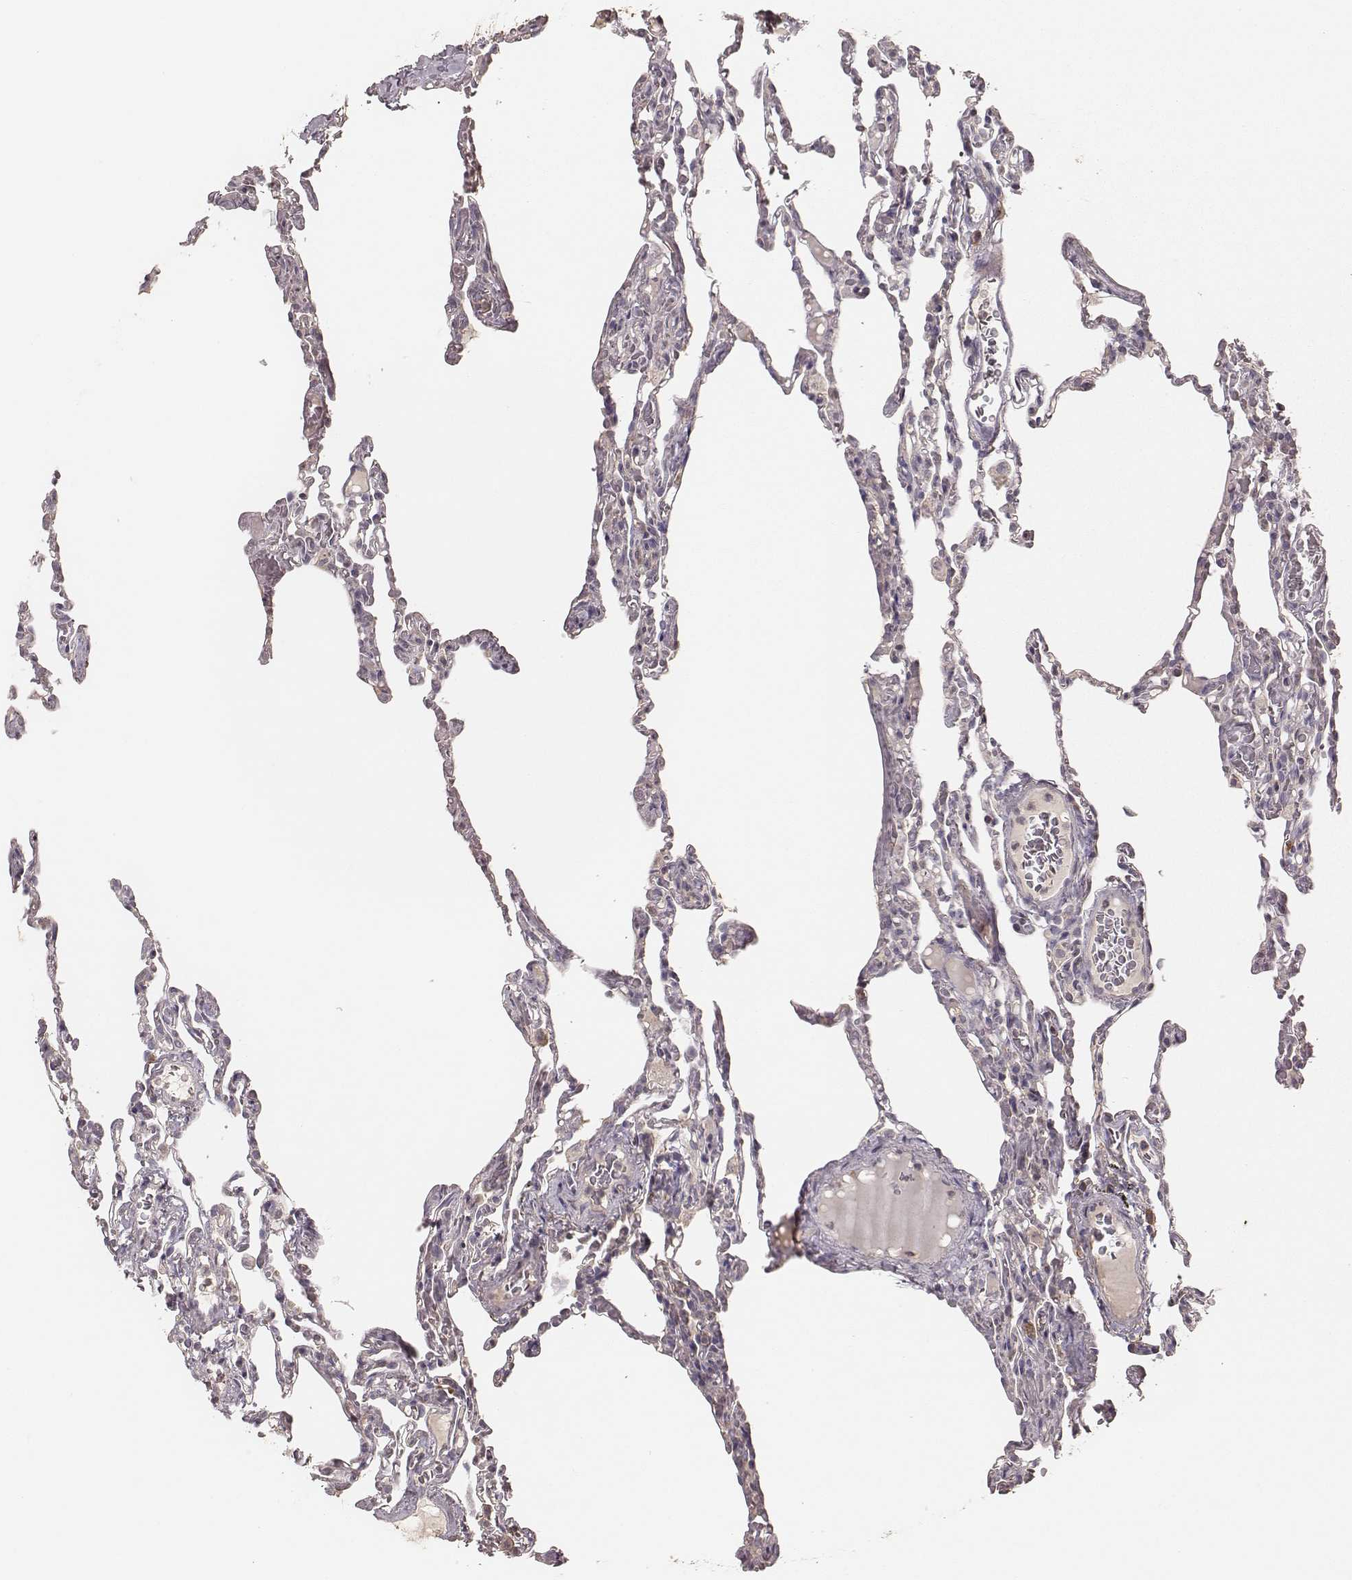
{"staining": {"intensity": "negative", "quantity": "none", "location": "none"}, "tissue": "lung", "cell_type": "Alveolar cells", "image_type": "normal", "snomed": [{"axis": "morphology", "description": "Normal tissue, NOS"}, {"axis": "topography", "description": "Lung"}], "caption": "This histopathology image is of normal lung stained with immunohistochemistry to label a protein in brown with the nuclei are counter-stained blue. There is no positivity in alveolar cells. The staining was performed using DAB to visualize the protein expression in brown, while the nuclei were stained in blue with hematoxylin (Magnification: 20x).", "gene": "CARS1", "patient": {"sex": "female", "age": 43}}